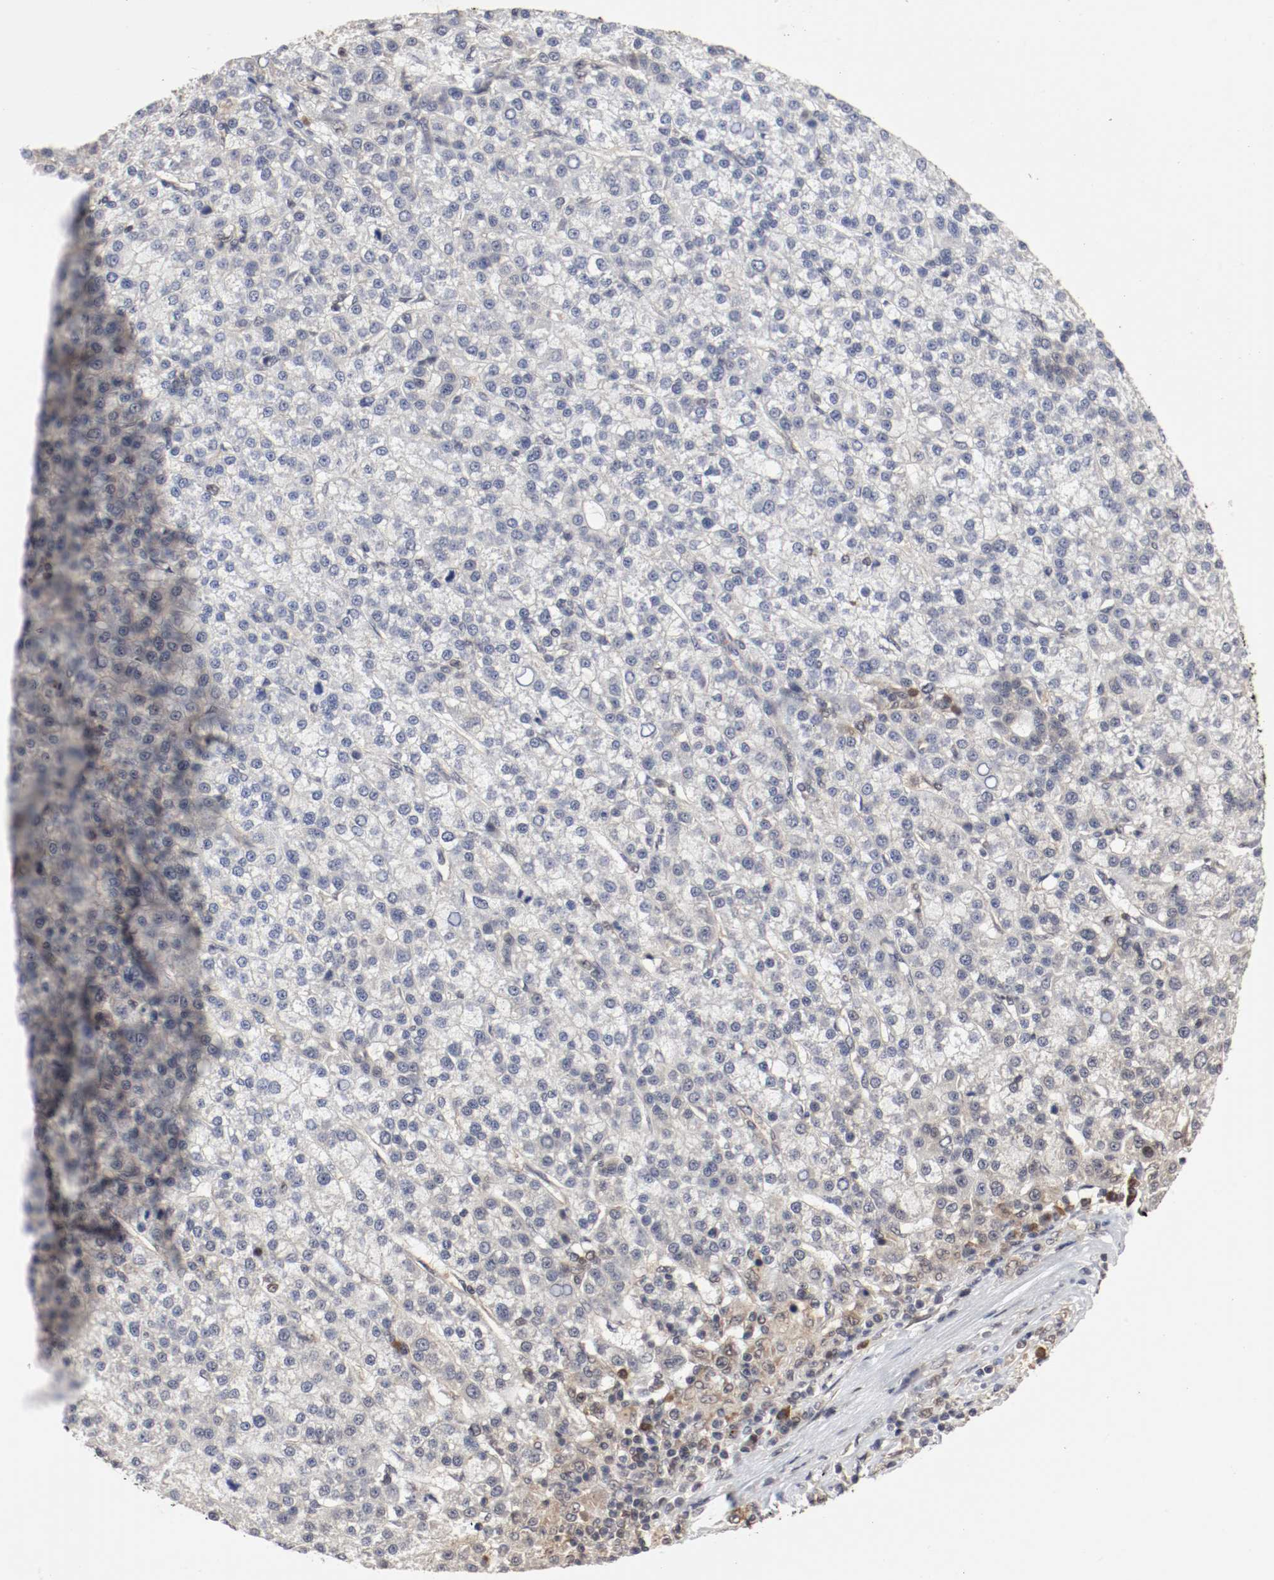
{"staining": {"intensity": "weak", "quantity": "<25%", "location": "cytoplasmic/membranous"}, "tissue": "liver cancer", "cell_type": "Tumor cells", "image_type": "cancer", "snomed": [{"axis": "morphology", "description": "Carcinoma, Hepatocellular, NOS"}, {"axis": "topography", "description": "Liver"}], "caption": "High magnification brightfield microscopy of liver cancer stained with DAB (brown) and counterstained with hematoxylin (blue): tumor cells show no significant expression.", "gene": "AFG3L2", "patient": {"sex": "female", "age": 58}}